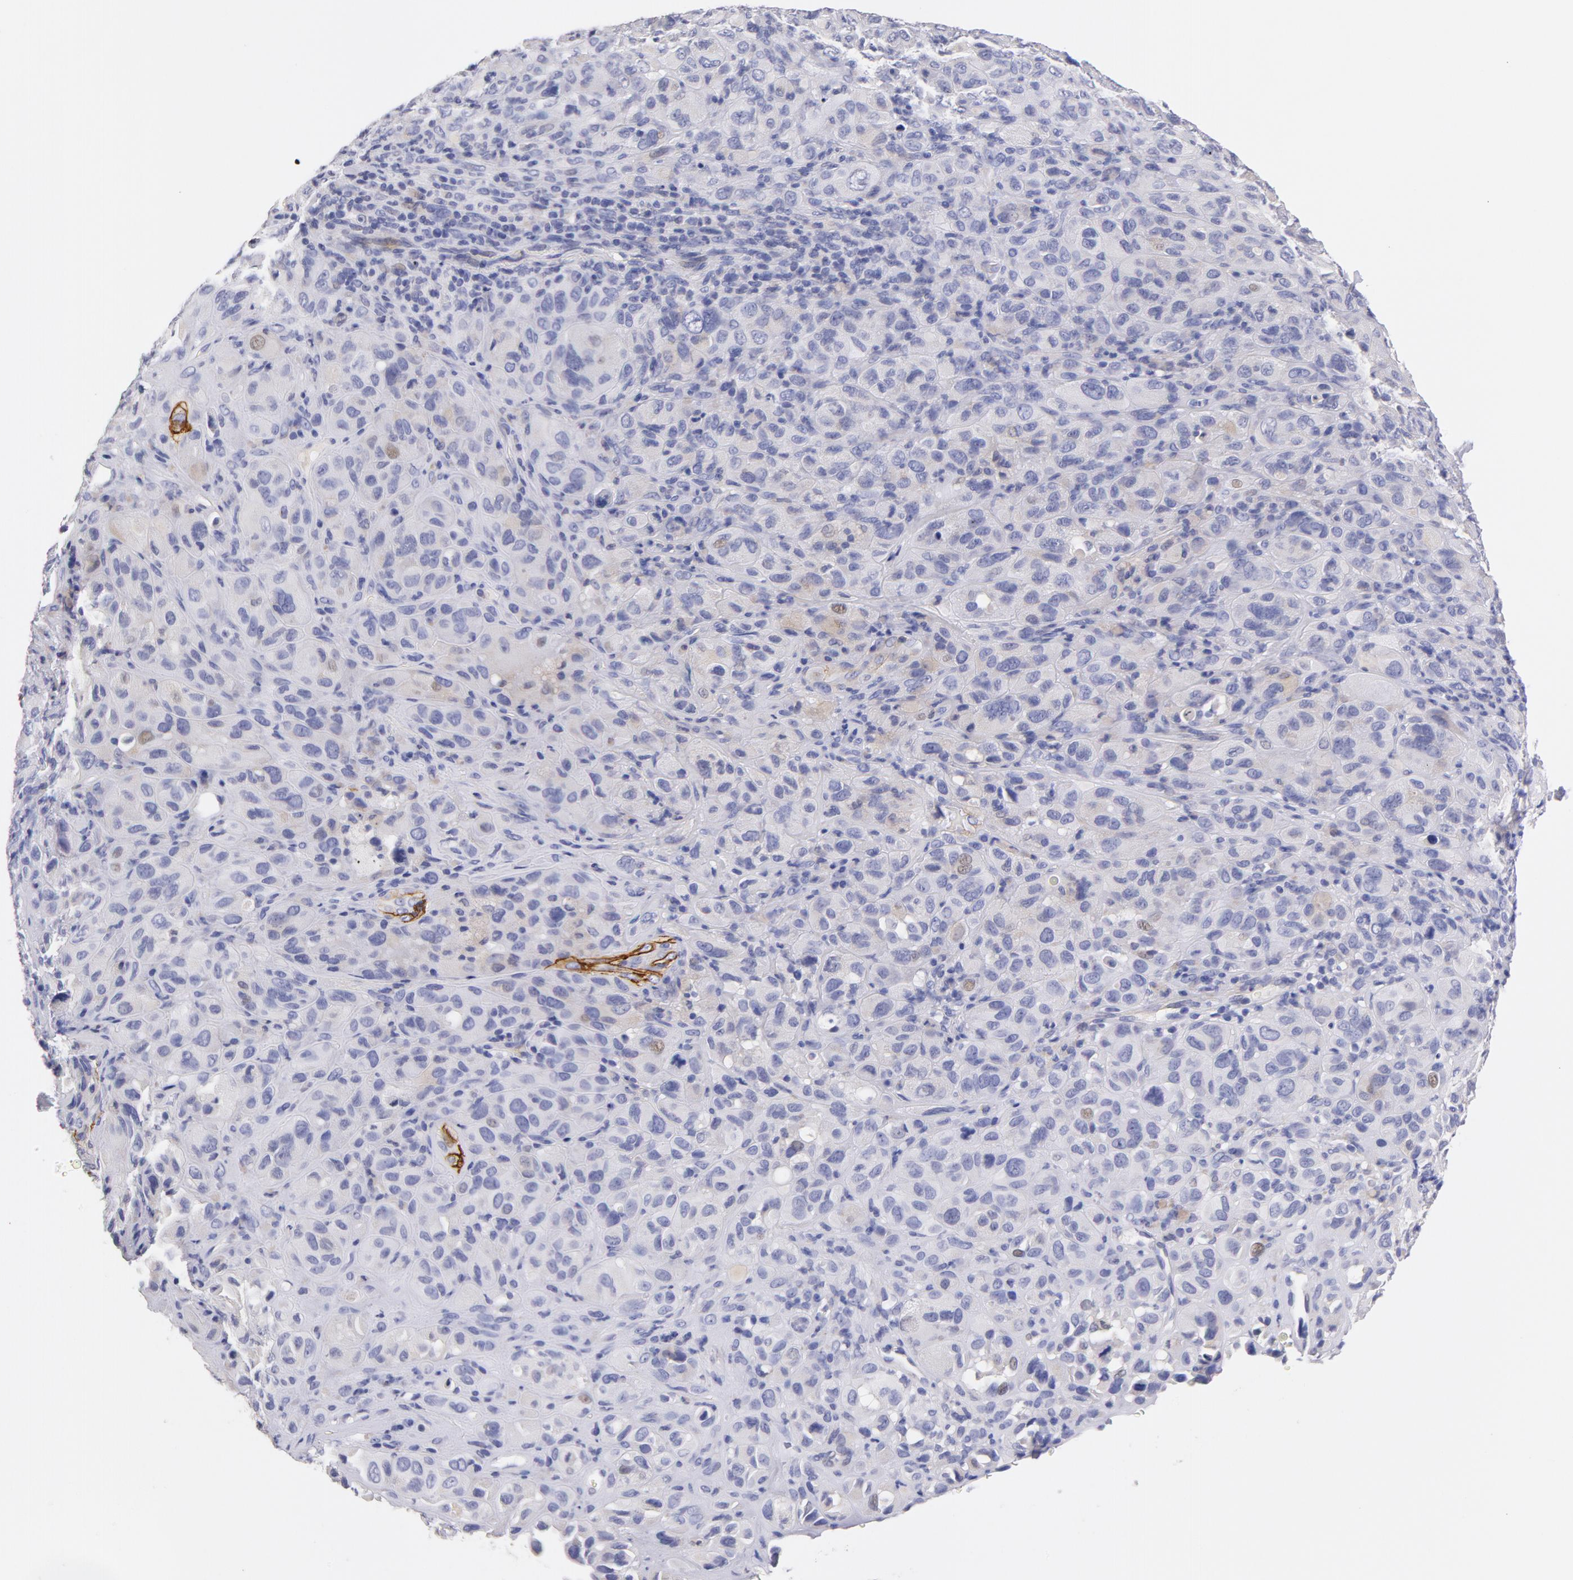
{"staining": {"intensity": "weak", "quantity": "<25%", "location": "cytoplasmic/membranous"}, "tissue": "melanoma", "cell_type": "Tumor cells", "image_type": "cancer", "snomed": [{"axis": "morphology", "description": "Malignant melanoma, Metastatic site"}, {"axis": "topography", "description": "Skin"}], "caption": "Immunohistochemistry (IHC) micrograph of neoplastic tissue: melanoma stained with DAB demonstrates no significant protein staining in tumor cells. (Stains: DAB immunohistochemistry (IHC) with hematoxylin counter stain, Microscopy: brightfield microscopy at high magnification).", "gene": "CD44", "patient": {"sex": "male", "age": 32}}